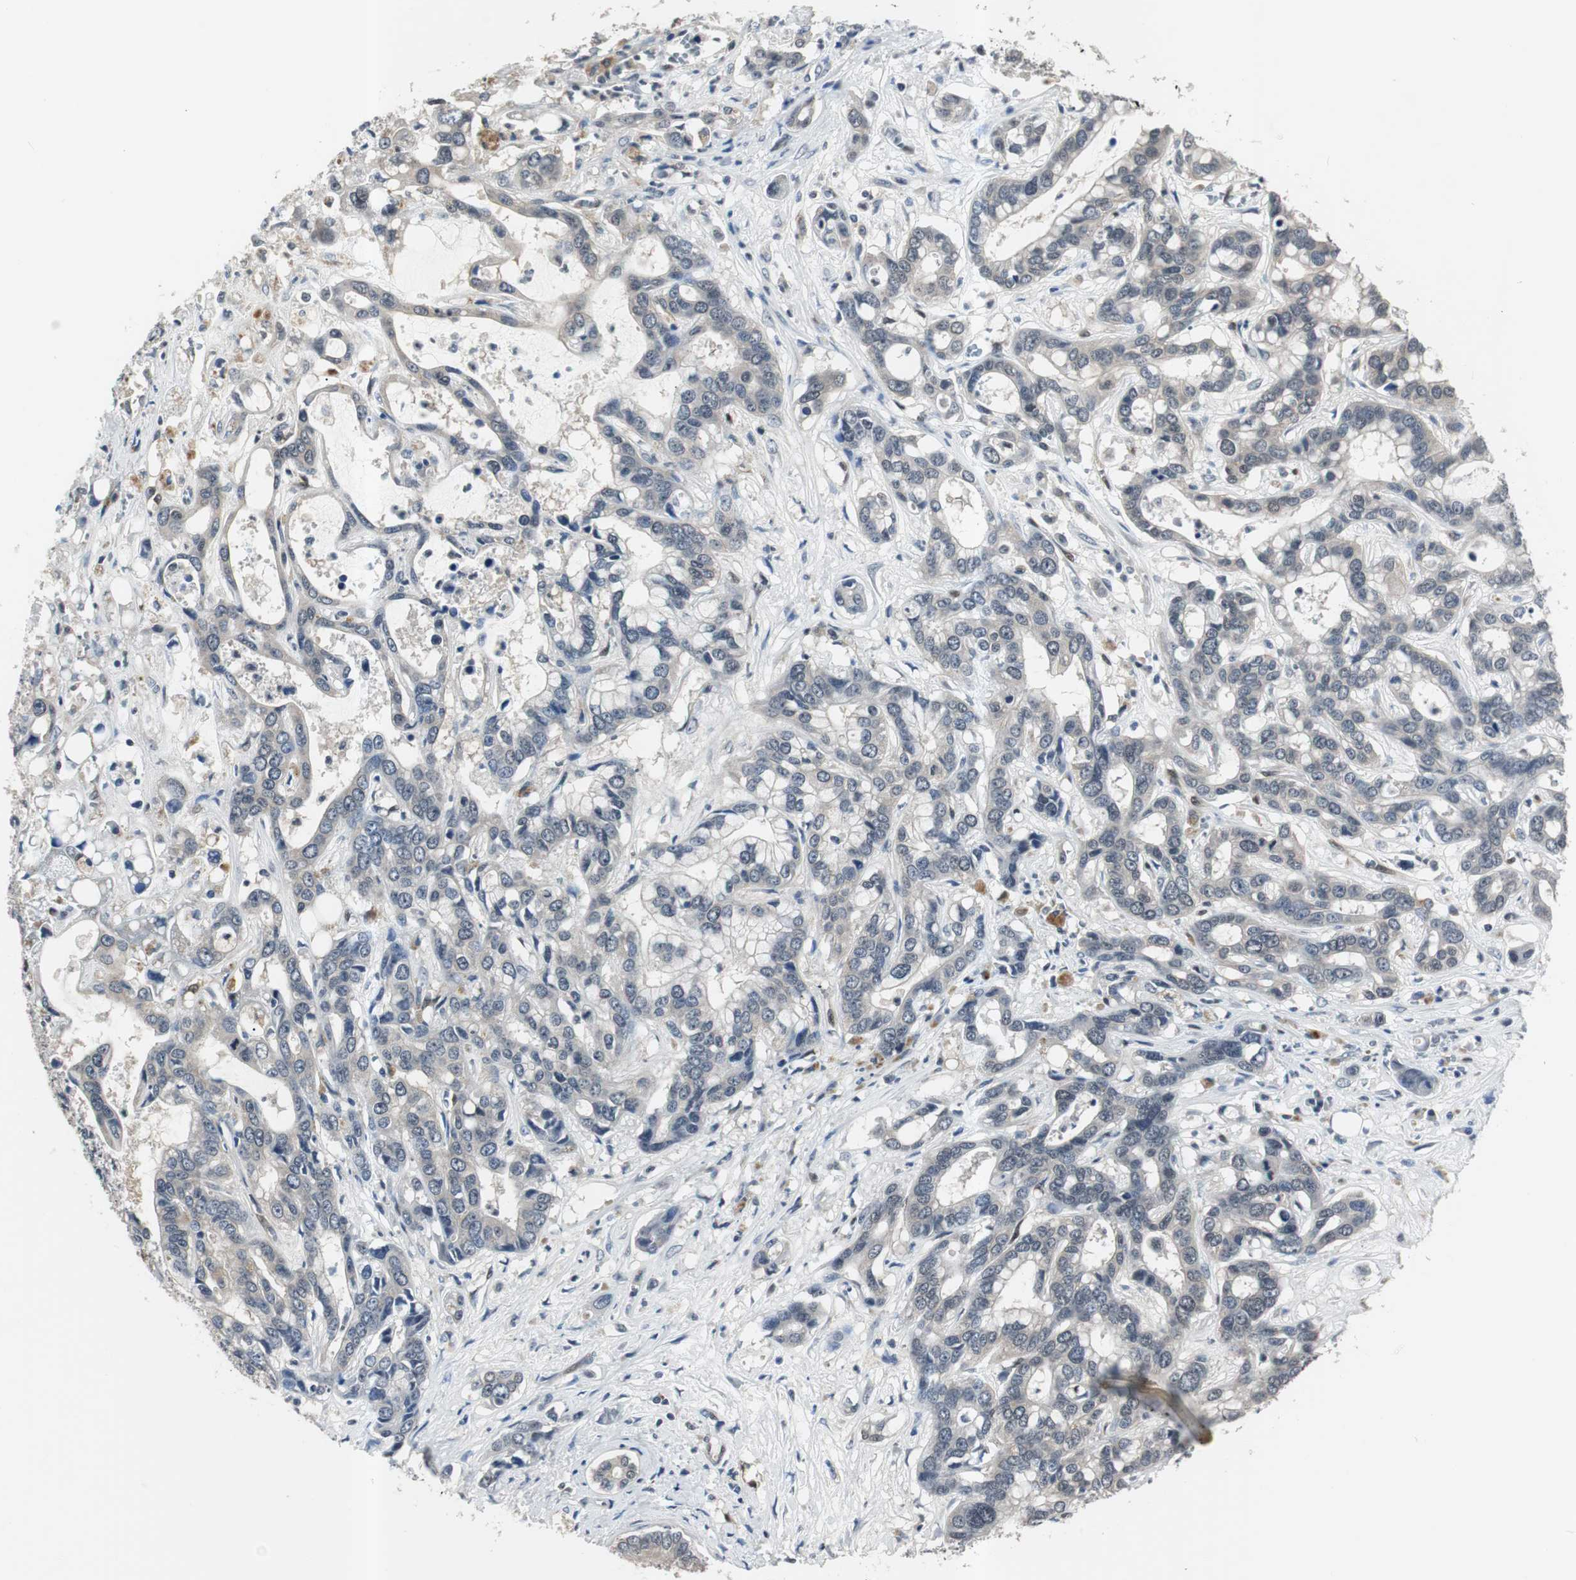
{"staining": {"intensity": "negative", "quantity": "none", "location": "none"}, "tissue": "liver cancer", "cell_type": "Tumor cells", "image_type": "cancer", "snomed": [{"axis": "morphology", "description": "Cholangiocarcinoma"}, {"axis": "topography", "description": "Liver"}], "caption": "A high-resolution histopathology image shows IHC staining of liver cancer (cholangiocarcinoma), which reveals no significant positivity in tumor cells.", "gene": "SMAD1", "patient": {"sex": "female", "age": 65}}